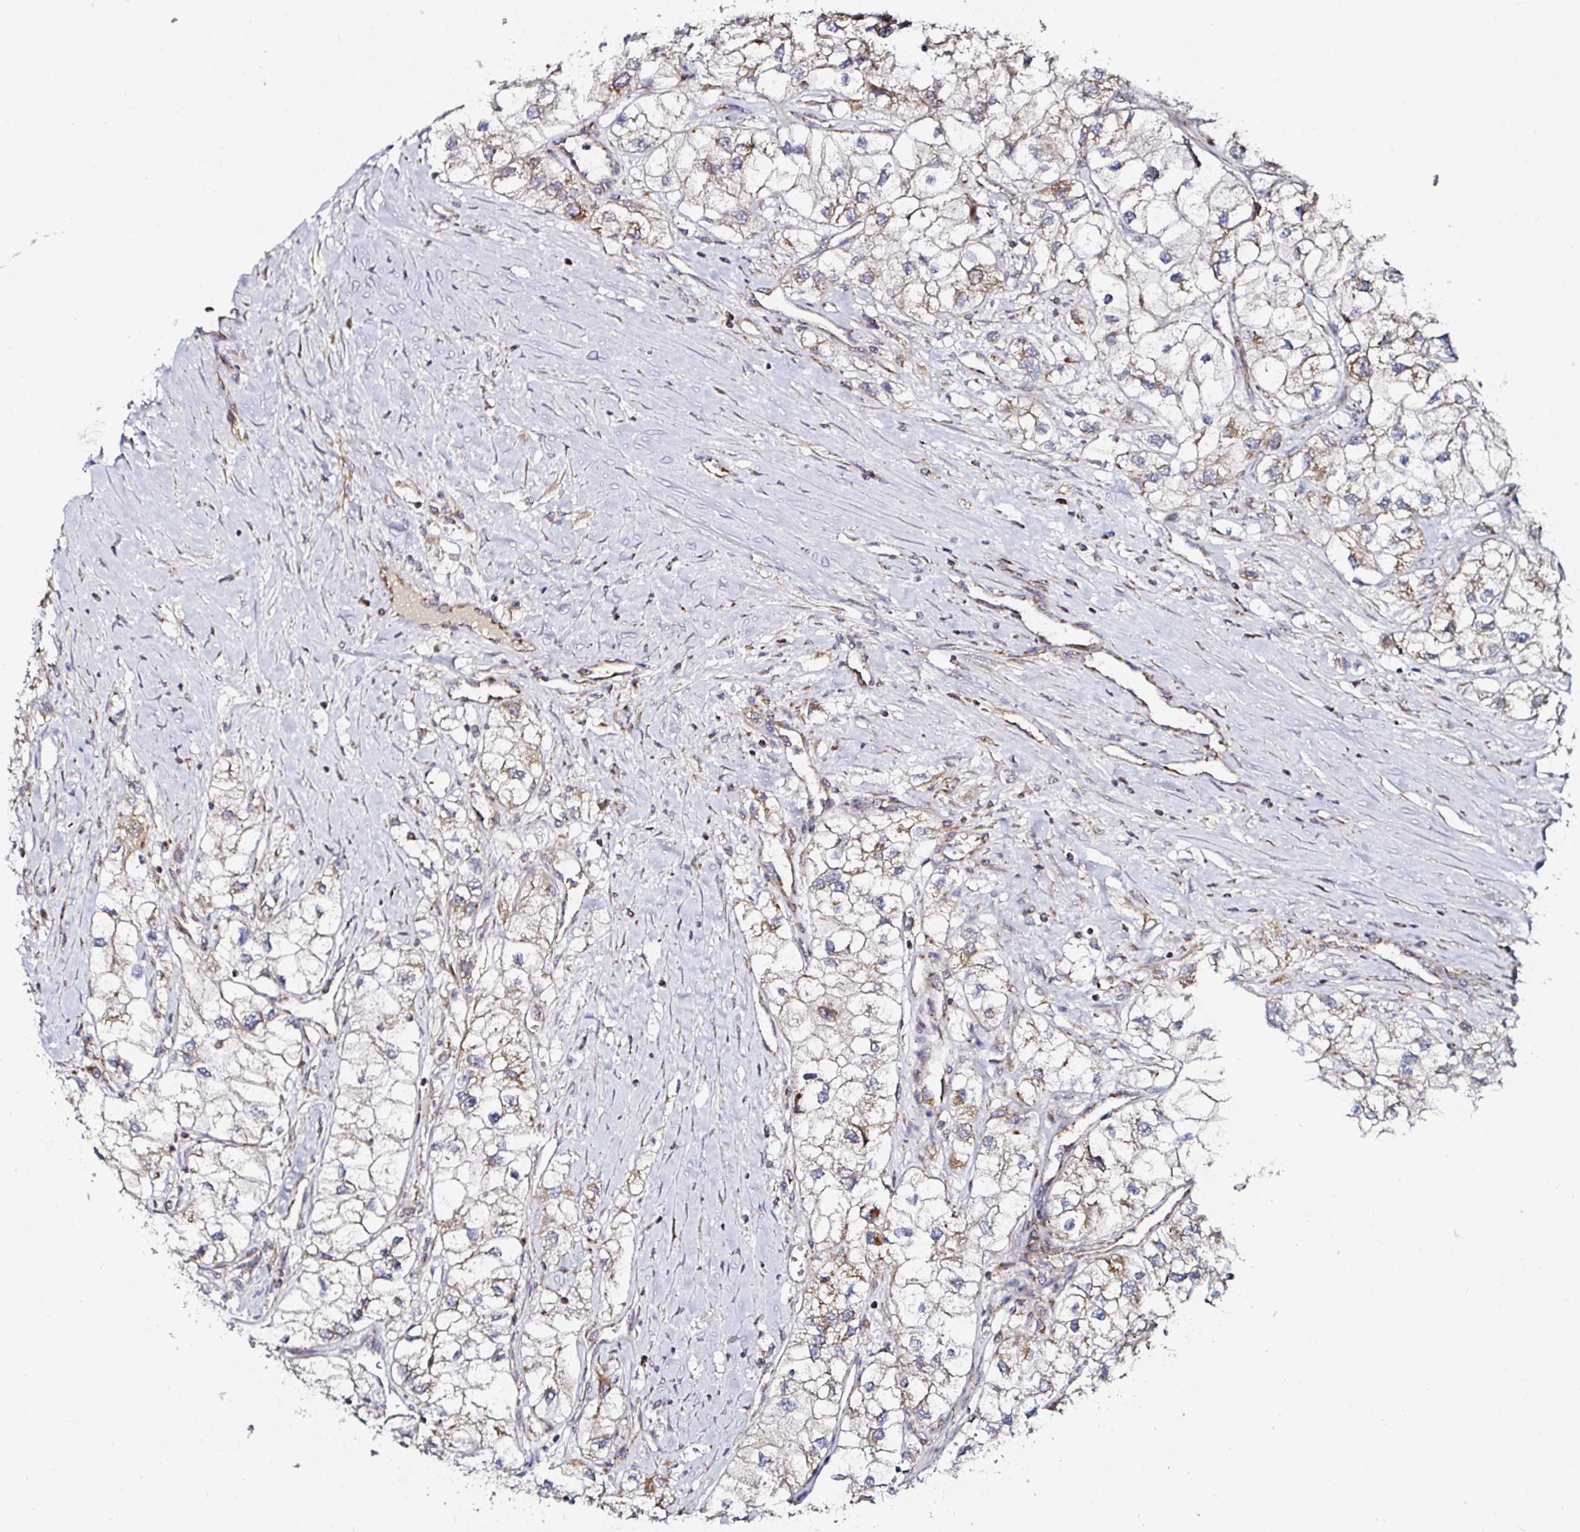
{"staining": {"intensity": "moderate", "quantity": "25%-75%", "location": "cytoplasmic/membranous"}, "tissue": "renal cancer", "cell_type": "Tumor cells", "image_type": "cancer", "snomed": [{"axis": "morphology", "description": "Adenocarcinoma, NOS"}, {"axis": "topography", "description": "Kidney"}], "caption": "High-power microscopy captured an IHC photomicrograph of renal adenocarcinoma, revealing moderate cytoplasmic/membranous expression in about 25%-75% of tumor cells.", "gene": "ATAD3B", "patient": {"sex": "male", "age": 59}}